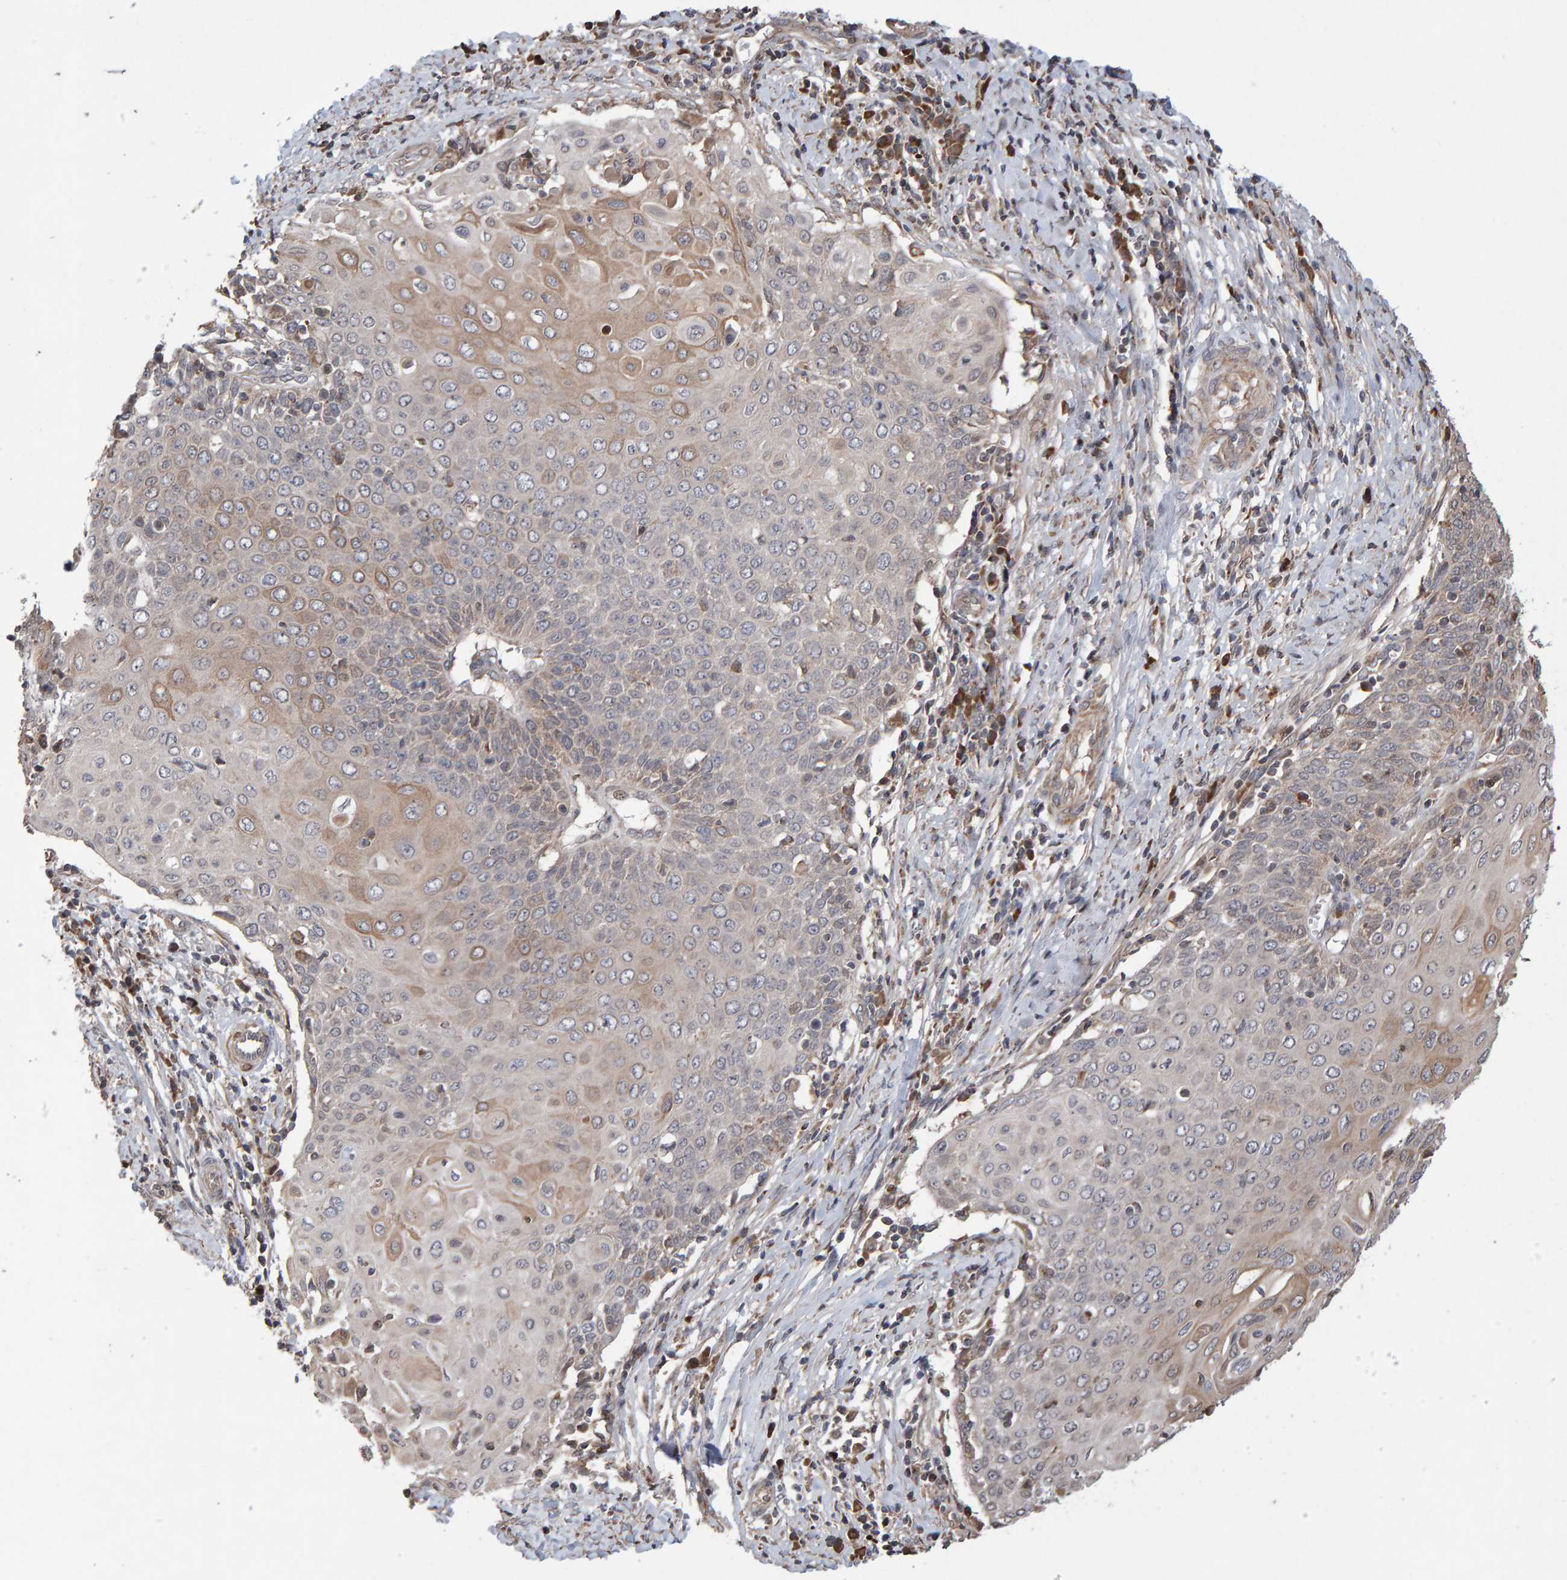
{"staining": {"intensity": "weak", "quantity": "25%-75%", "location": "cytoplasmic/membranous"}, "tissue": "cervical cancer", "cell_type": "Tumor cells", "image_type": "cancer", "snomed": [{"axis": "morphology", "description": "Squamous cell carcinoma, NOS"}, {"axis": "topography", "description": "Cervix"}], "caption": "Immunohistochemical staining of cervical squamous cell carcinoma demonstrates weak cytoplasmic/membranous protein positivity in about 25%-75% of tumor cells. Nuclei are stained in blue.", "gene": "PECR", "patient": {"sex": "female", "age": 39}}